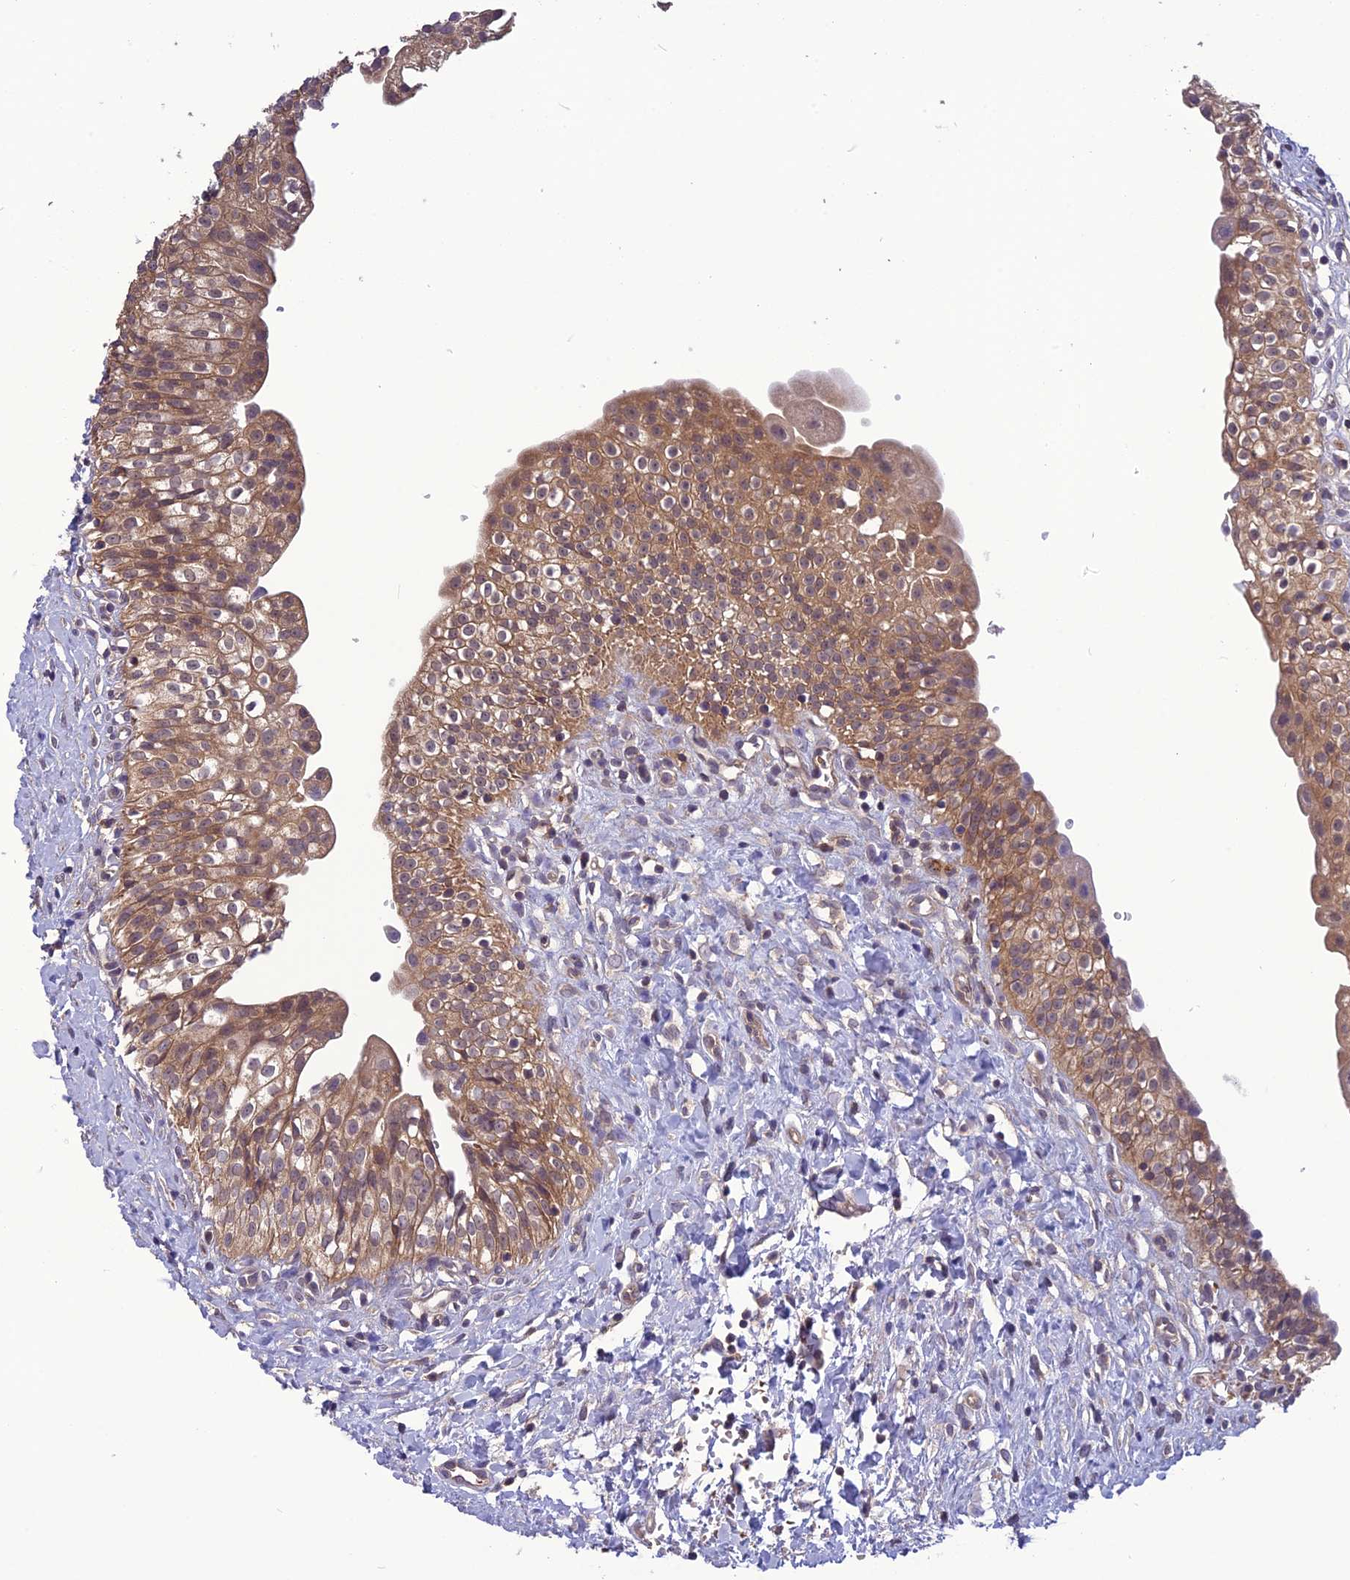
{"staining": {"intensity": "moderate", "quantity": ">75%", "location": "cytoplasmic/membranous"}, "tissue": "urinary bladder", "cell_type": "Urothelial cells", "image_type": "normal", "snomed": [{"axis": "morphology", "description": "Normal tissue, NOS"}, {"axis": "topography", "description": "Urinary bladder"}], "caption": "Urinary bladder was stained to show a protein in brown. There is medium levels of moderate cytoplasmic/membranous expression in about >75% of urothelial cells. The staining was performed using DAB to visualize the protein expression in brown, while the nuclei were stained in blue with hematoxylin (Magnification: 20x).", "gene": "PSMF1", "patient": {"sex": "male", "age": 51}}